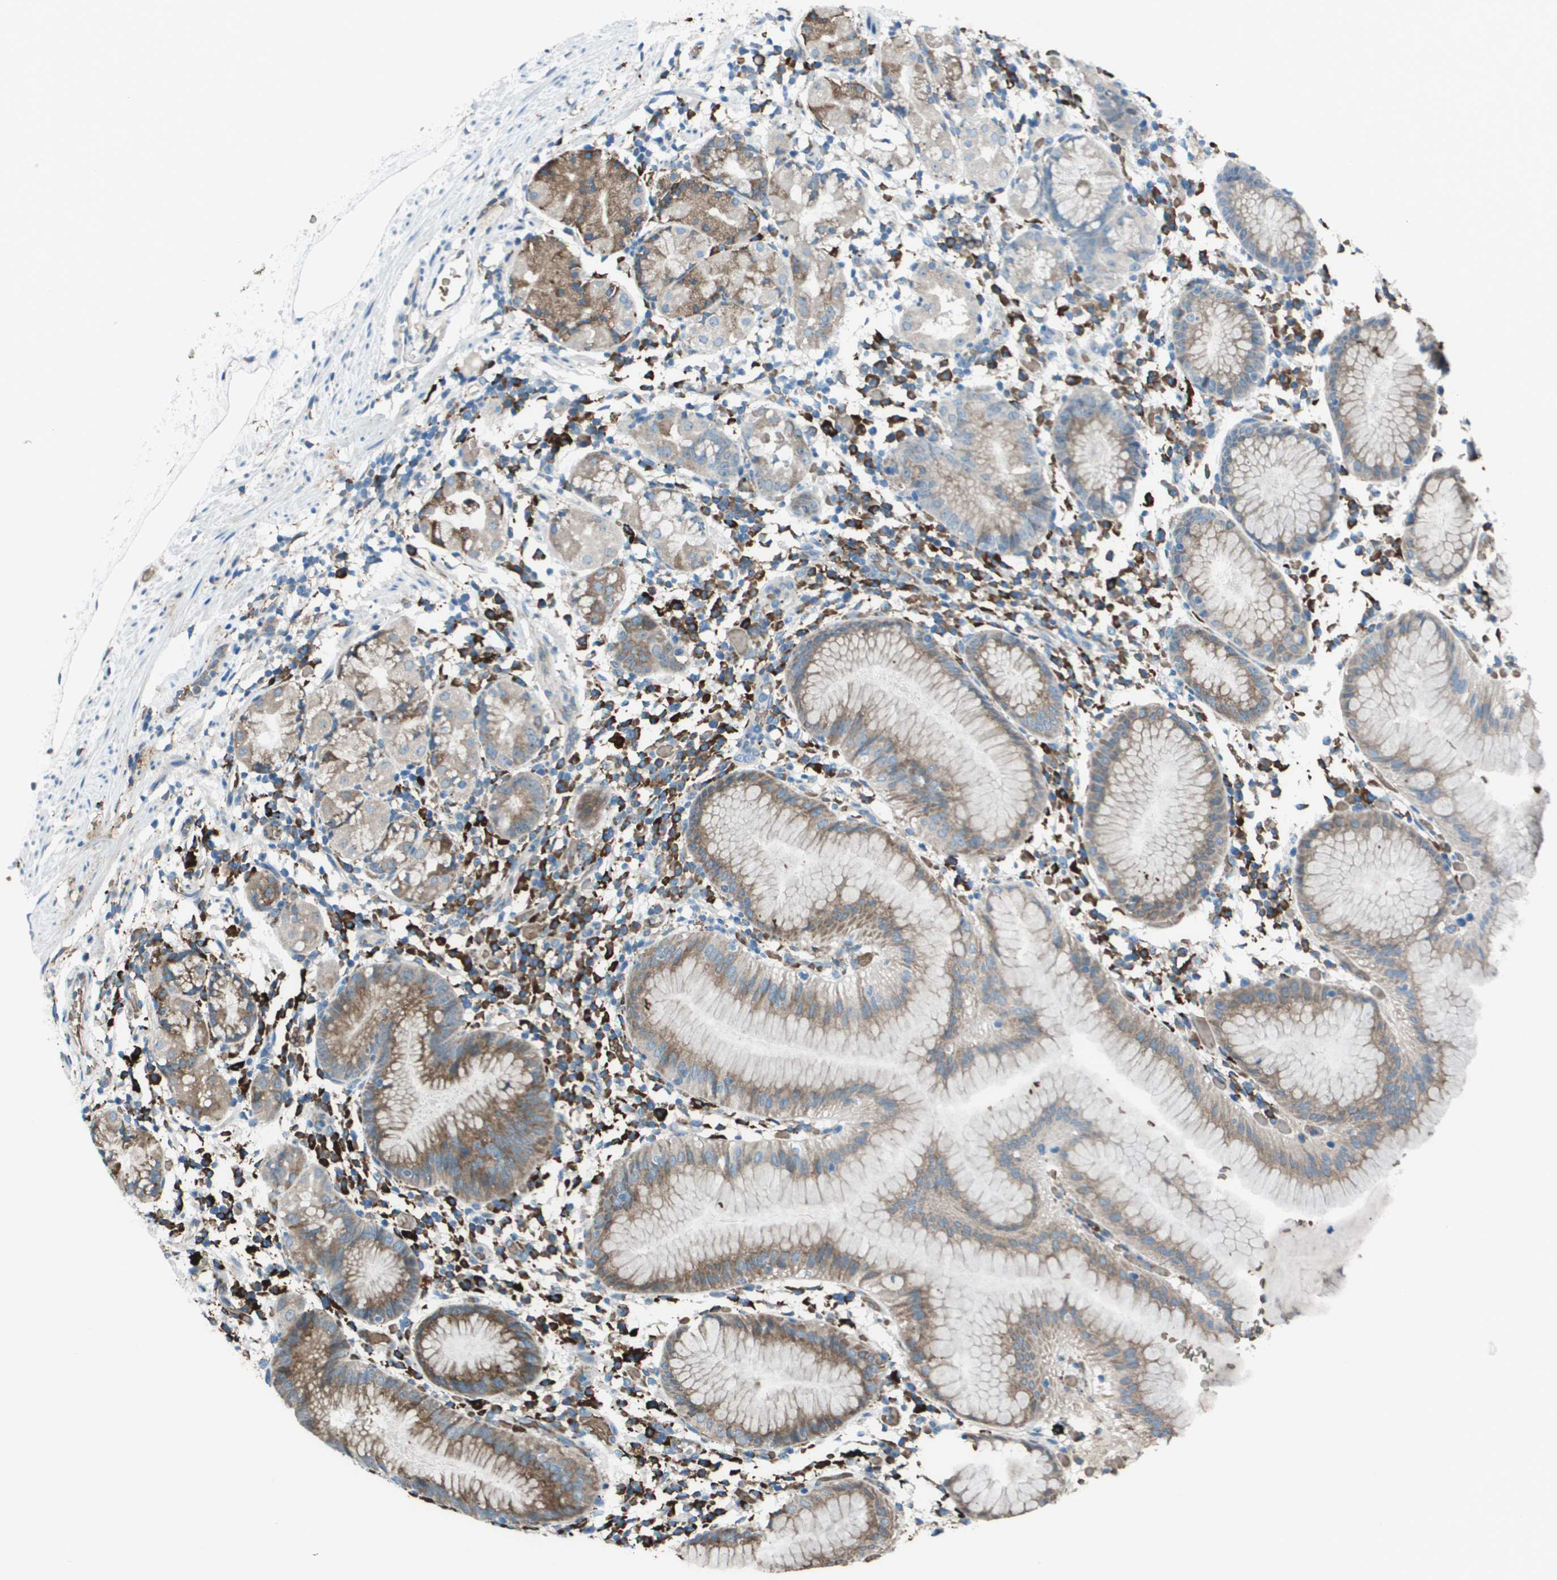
{"staining": {"intensity": "moderate", "quantity": "25%-75%", "location": "cytoplasmic/membranous"}, "tissue": "stomach", "cell_type": "Glandular cells", "image_type": "normal", "snomed": [{"axis": "morphology", "description": "Normal tissue, NOS"}, {"axis": "topography", "description": "Stomach"}, {"axis": "topography", "description": "Stomach, lower"}], "caption": "Protein analysis of unremarkable stomach displays moderate cytoplasmic/membranous staining in approximately 25%-75% of glandular cells.", "gene": "UTS2", "patient": {"sex": "female", "age": 75}}